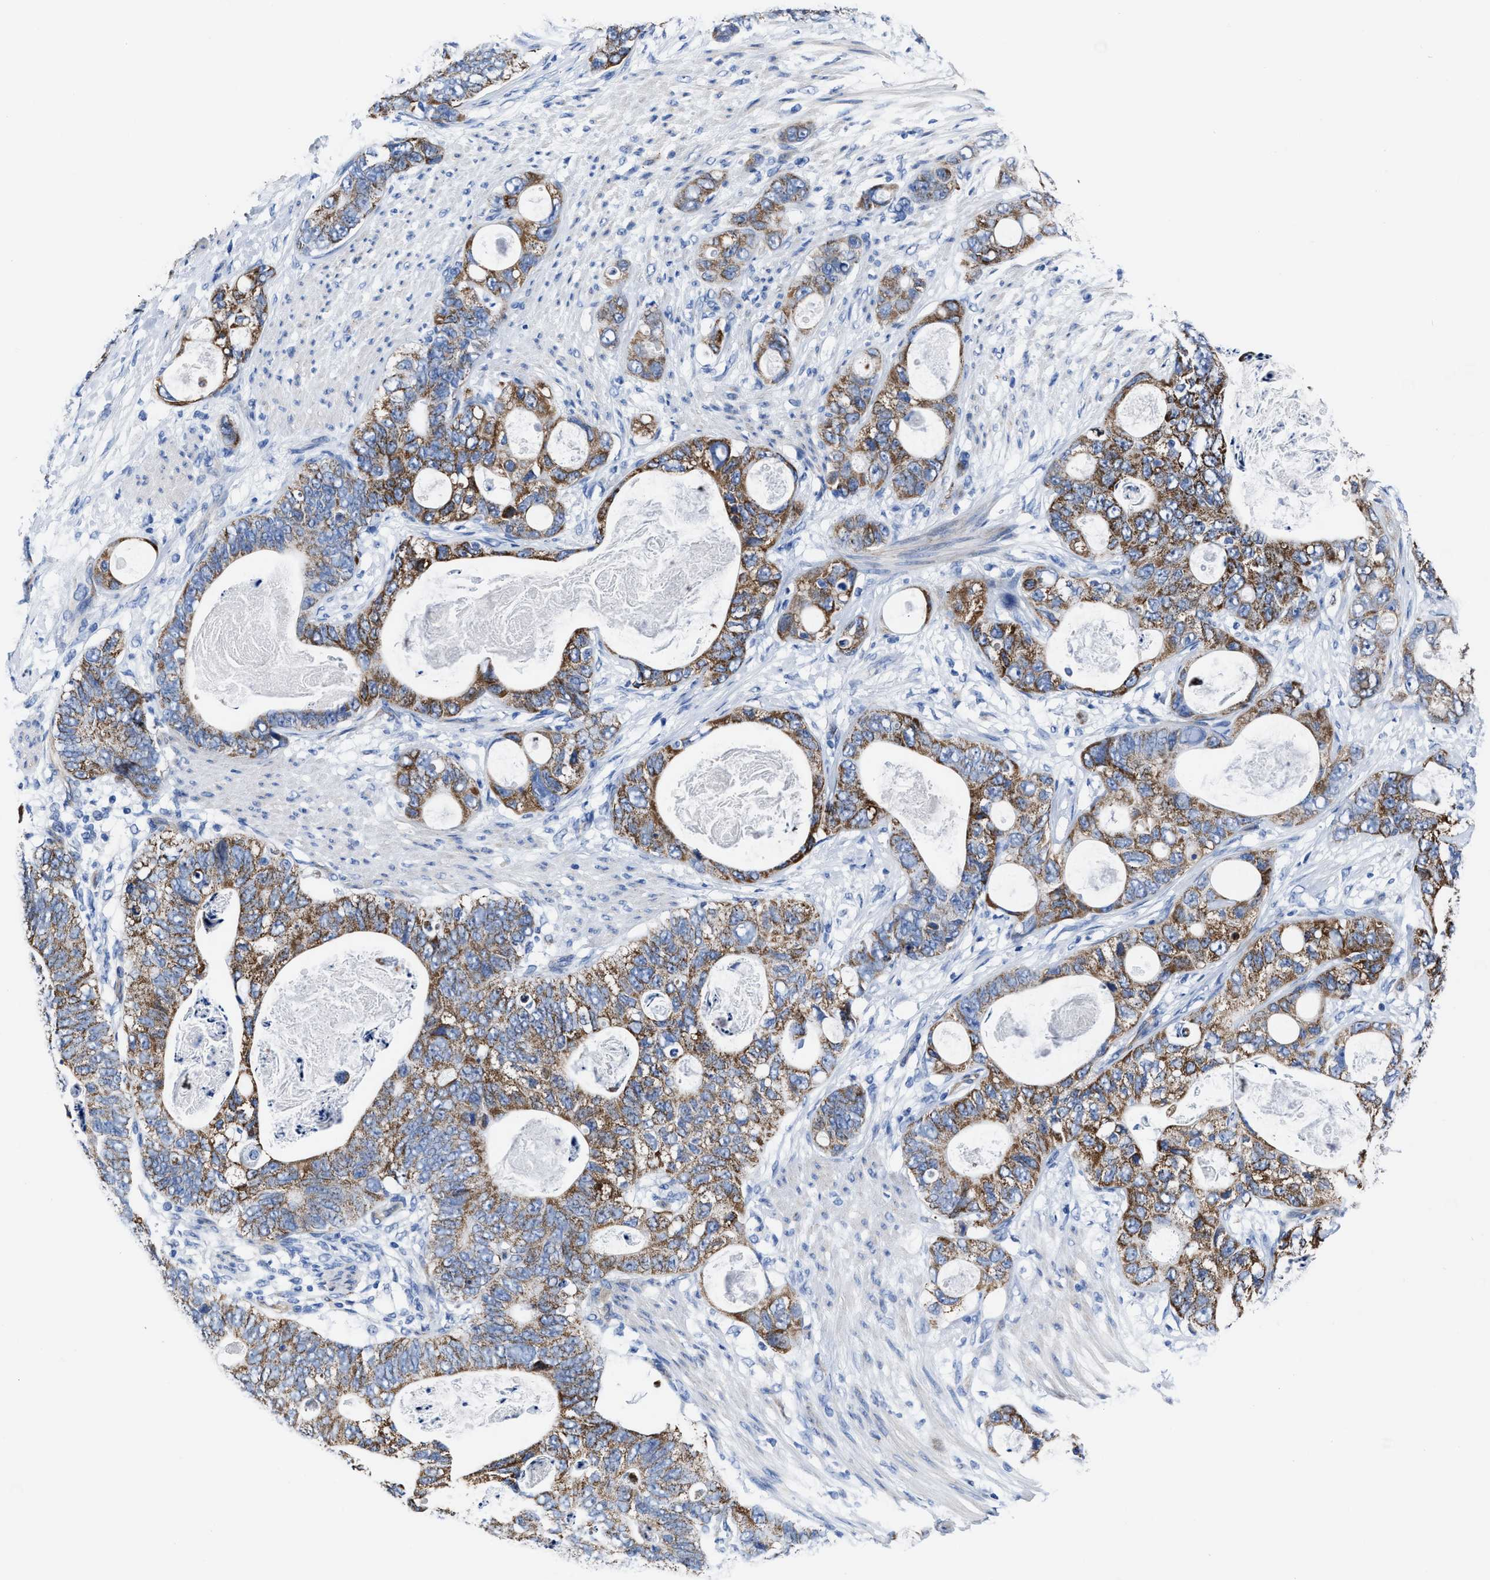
{"staining": {"intensity": "strong", "quantity": ">75%", "location": "cytoplasmic/membranous"}, "tissue": "stomach cancer", "cell_type": "Tumor cells", "image_type": "cancer", "snomed": [{"axis": "morphology", "description": "Normal tissue, NOS"}, {"axis": "morphology", "description": "Adenocarcinoma, NOS"}, {"axis": "topography", "description": "Stomach"}], "caption": "Stomach adenocarcinoma tissue exhibits strong cytoplasmic/membranous positivity in about >75% of tumor cells", "gene": "KCNMB3", "patient": {"sex": "female", "age": 89}}